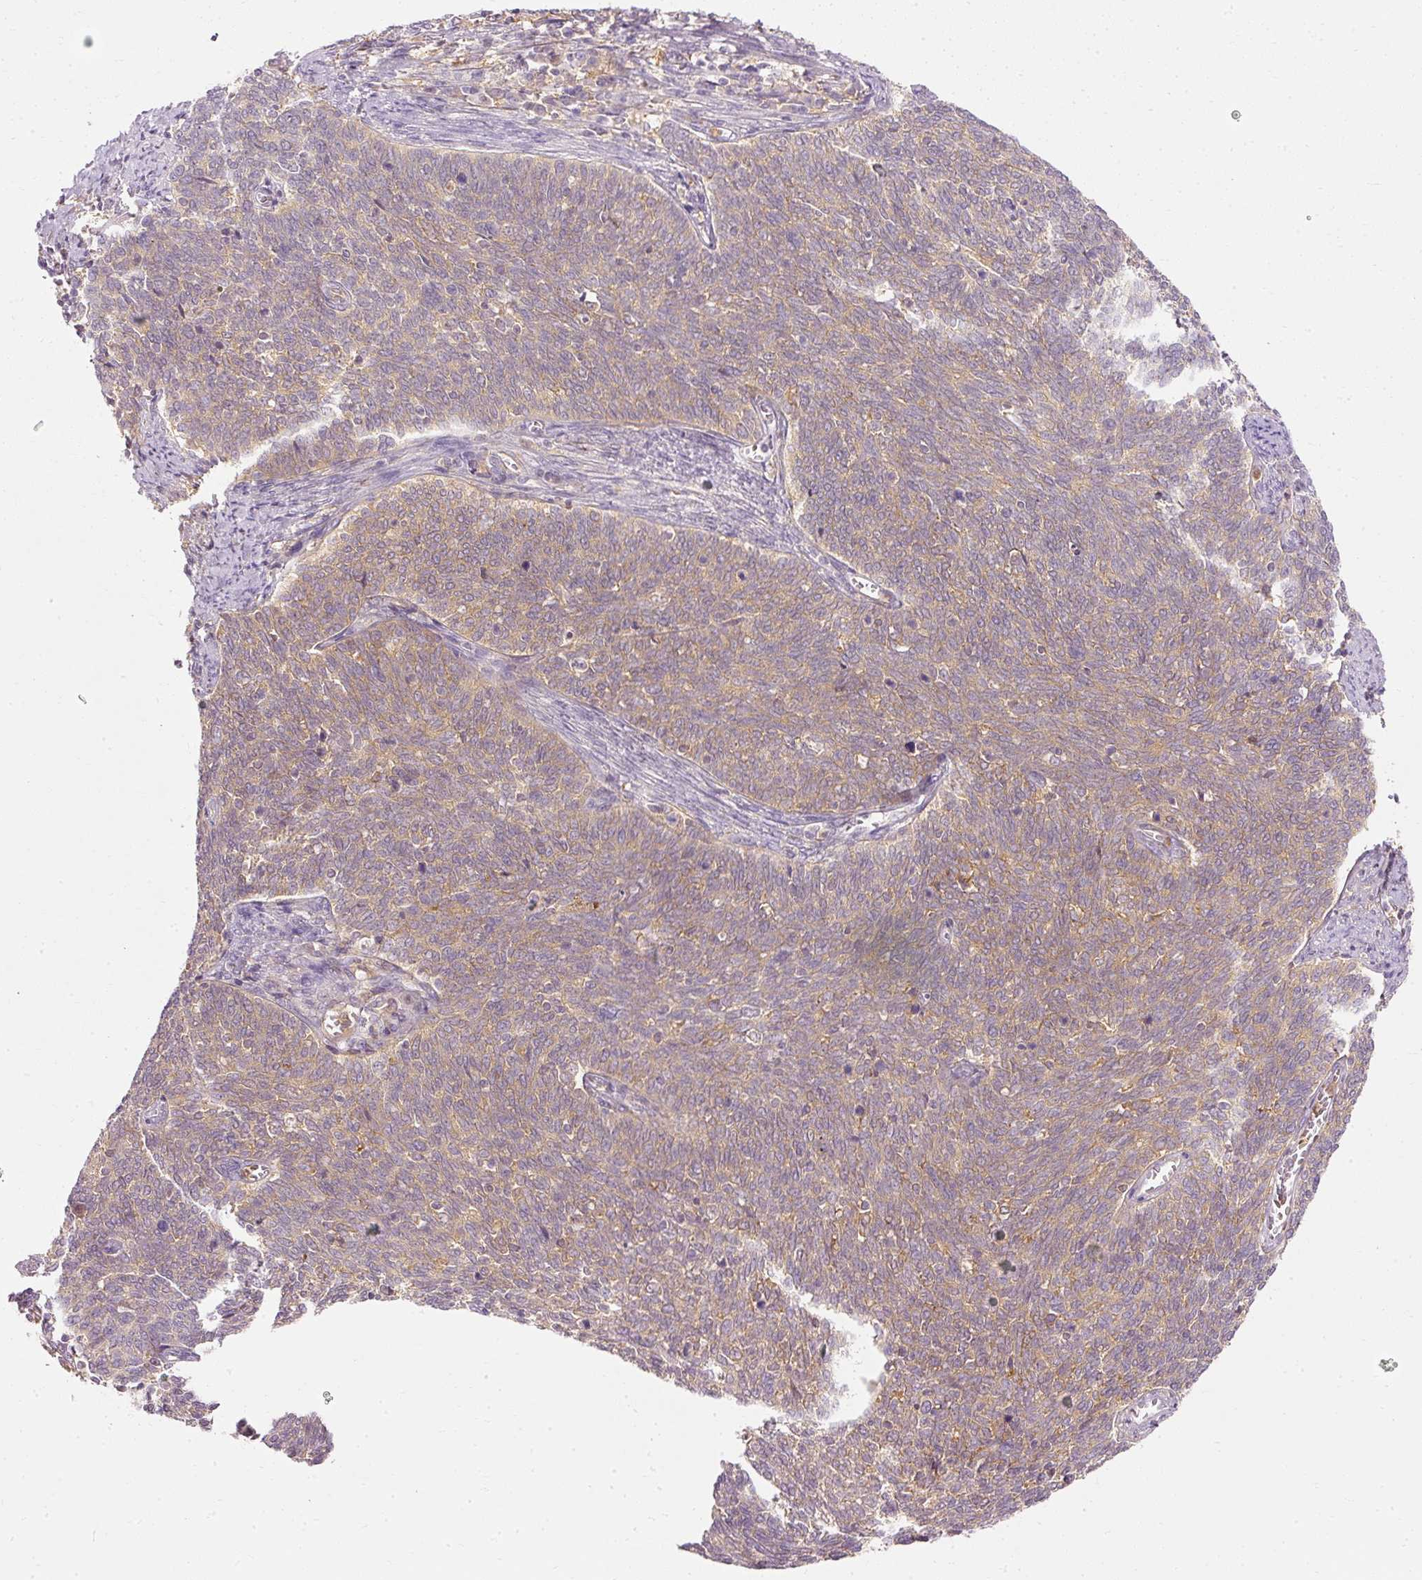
{"staining": {"intensity": "weak", "quantity": ">75%", "location": "cytoplasmic/membranous"}, "tissue": "cervical cancer", "cell_type": "Tumor cells", "image_type": "cancer", "snomed": [{"axis": "morphology", "description": "Squamous cell carcinoma, NOS"}, {"axis": "topography", "description": "Cervix"}], "caption": "Weak cytoplasmic/membranous protein positivity is identified in about >75% of tumor cells in cervical squamous cell carcinoma.", "gene": "ARMH3", "patient": {"sex": "female", "age": 39}}